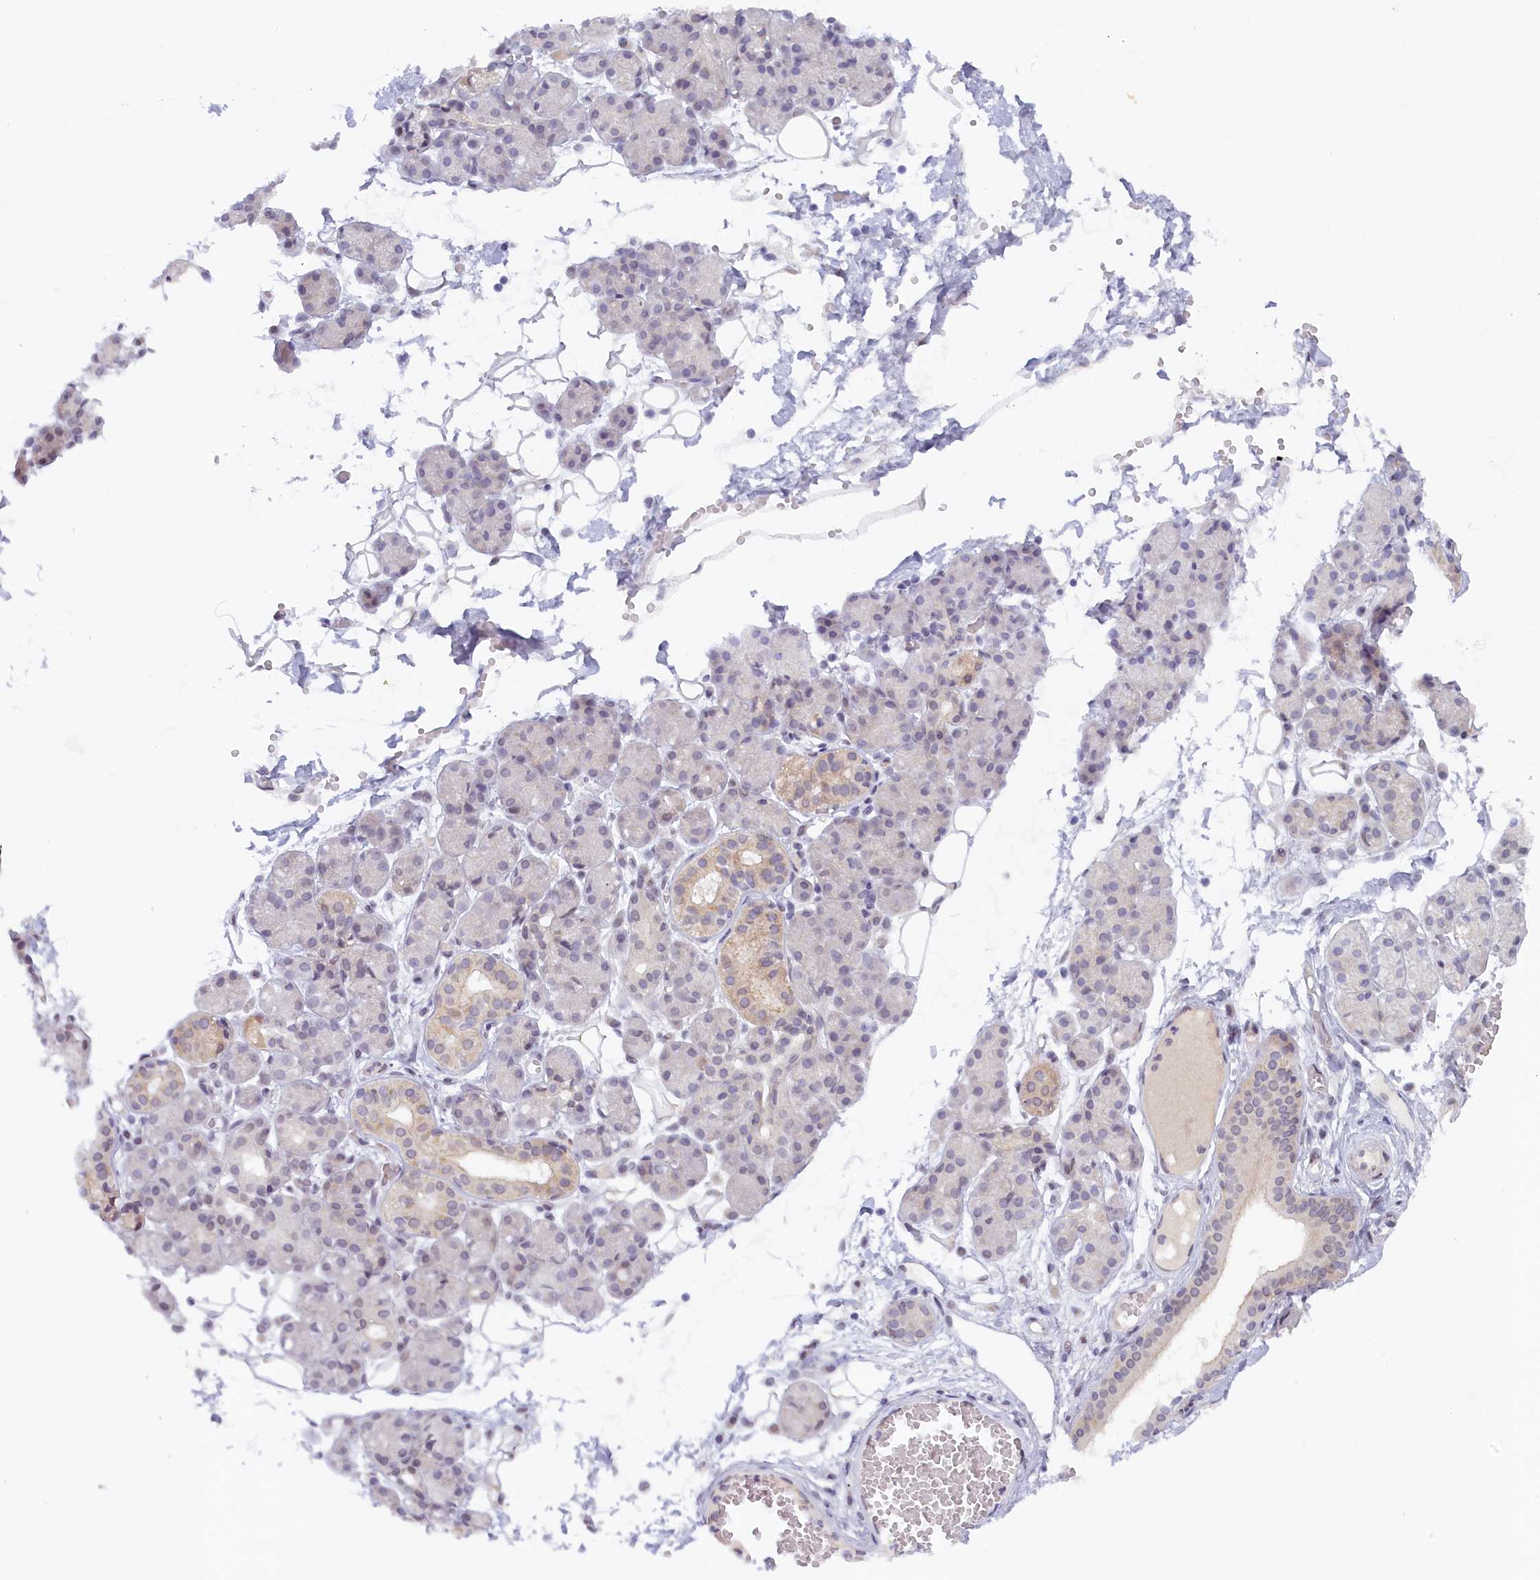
{"staining": {"intensity": "negative", "quantity": "none", "location": "none"}, "tissue": "salivary gland", "cell_type": "Glandular cells", "image_type": "normal", "snomed": [{"axis": "morphology", "description": "Normal tissue, NOS"}, {"axis": "topography", "description": "Salivary gland"}], "caption": "DAB immunohistochemical staining of benign salivary gland exhibits no significant expression in glandular cells. (Immunohistochemistry (ihc), brightfield microscopy, high magnification).", "gene": "SEC31B", "patient": {"sex": "male", "age": 63}}